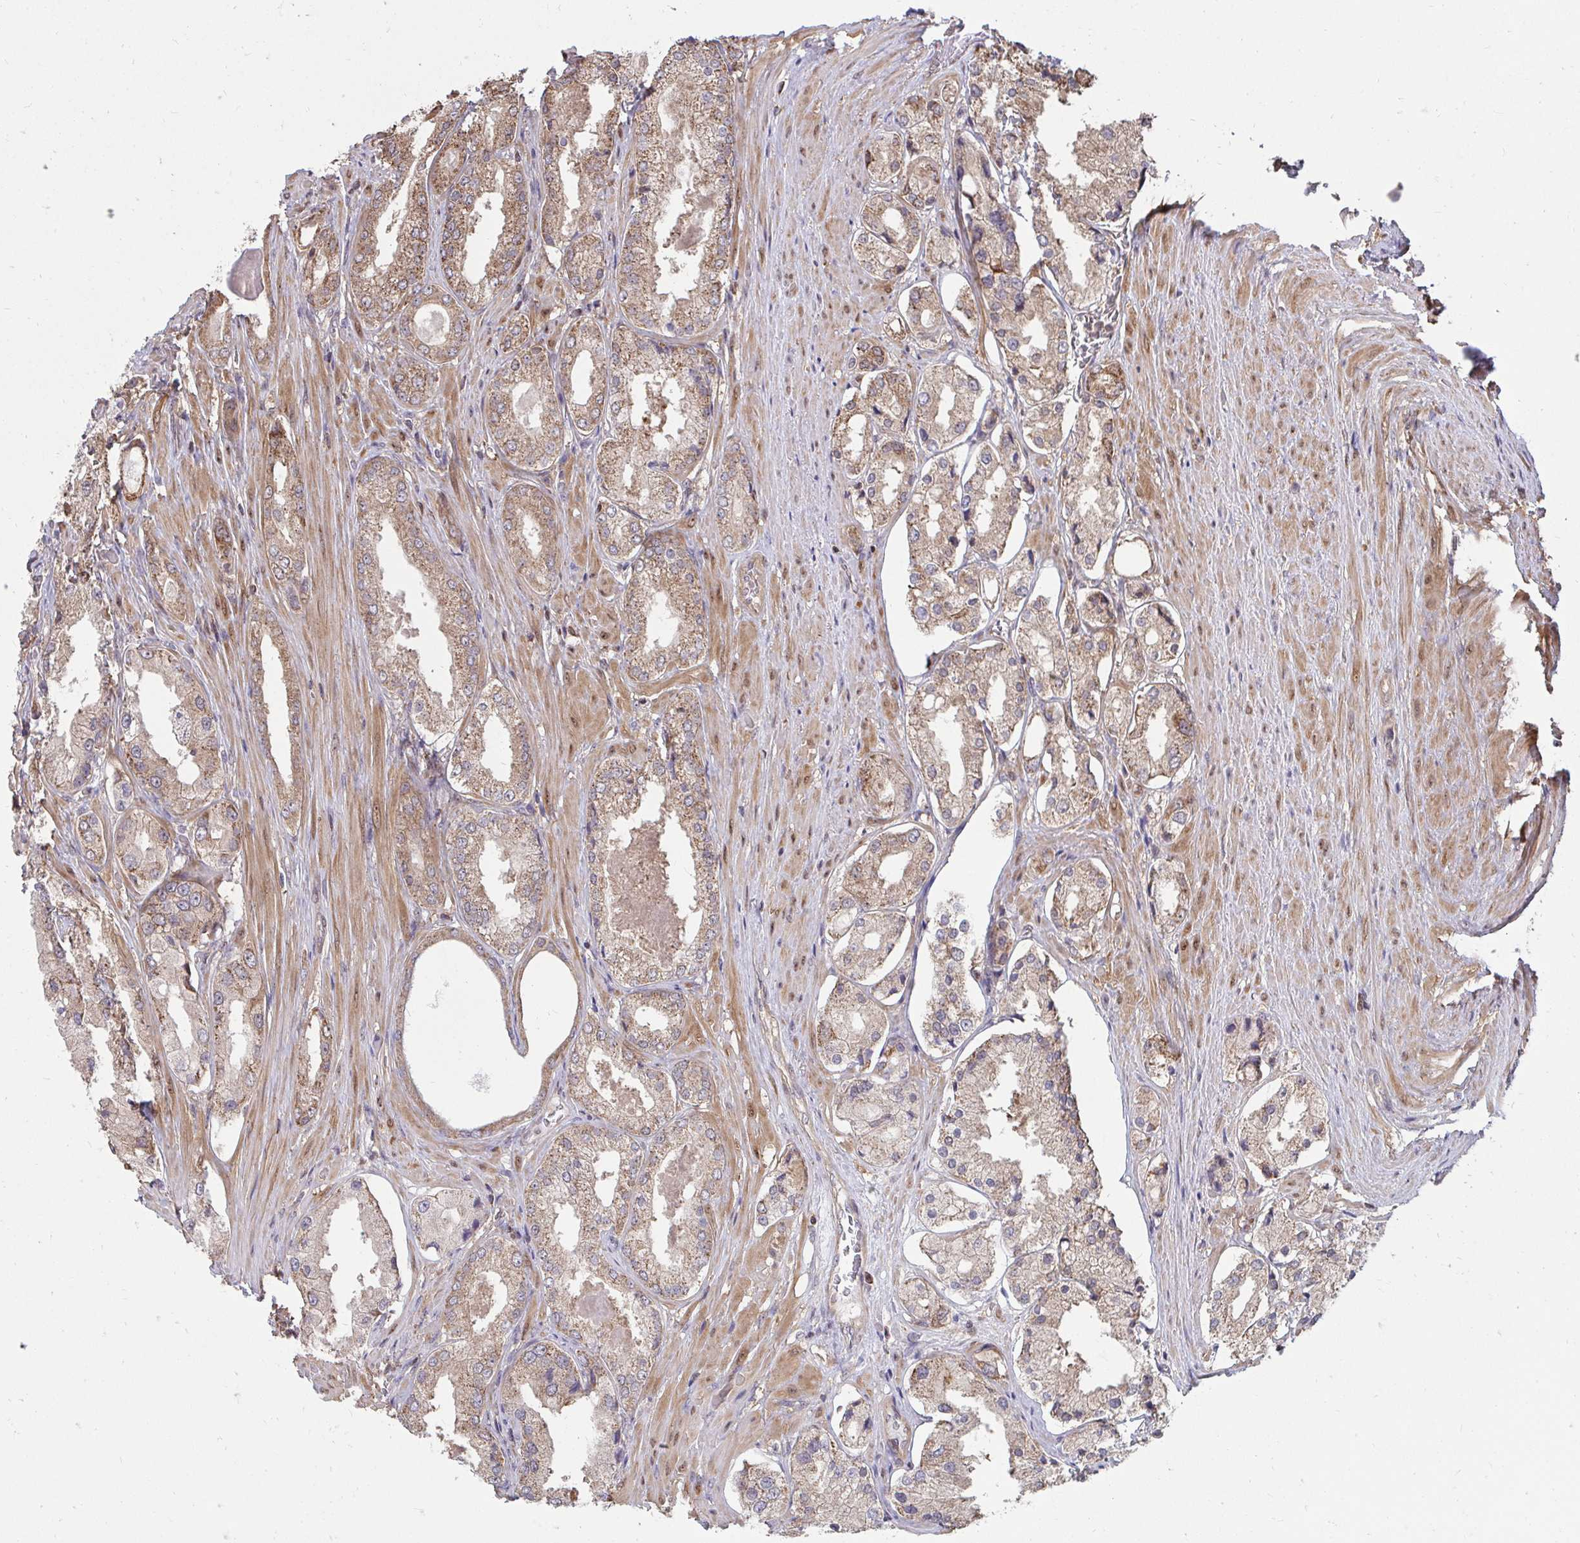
{"staining": {"intensity": "moderate", "quantity": ">75%", "location": "cytoplasmic/membranous"}, "tissue": "prostate cancer", "cell_type": "Tumor cells", "image_type": "cancer", "snomed": [{"axis": "morphology", "description": "Adenocarcinoma, Low grade"}, {"axis": "topography", "description": "Prostate"}], "caption": "Immunohistochemistry of human prostate cancer demonstrates medium levels of moderate cytoplasmic/membranous expression in about >75% of tumor cells.", "gene": "DNAJA2", "patient": {"sex": "male", "age": 68}}